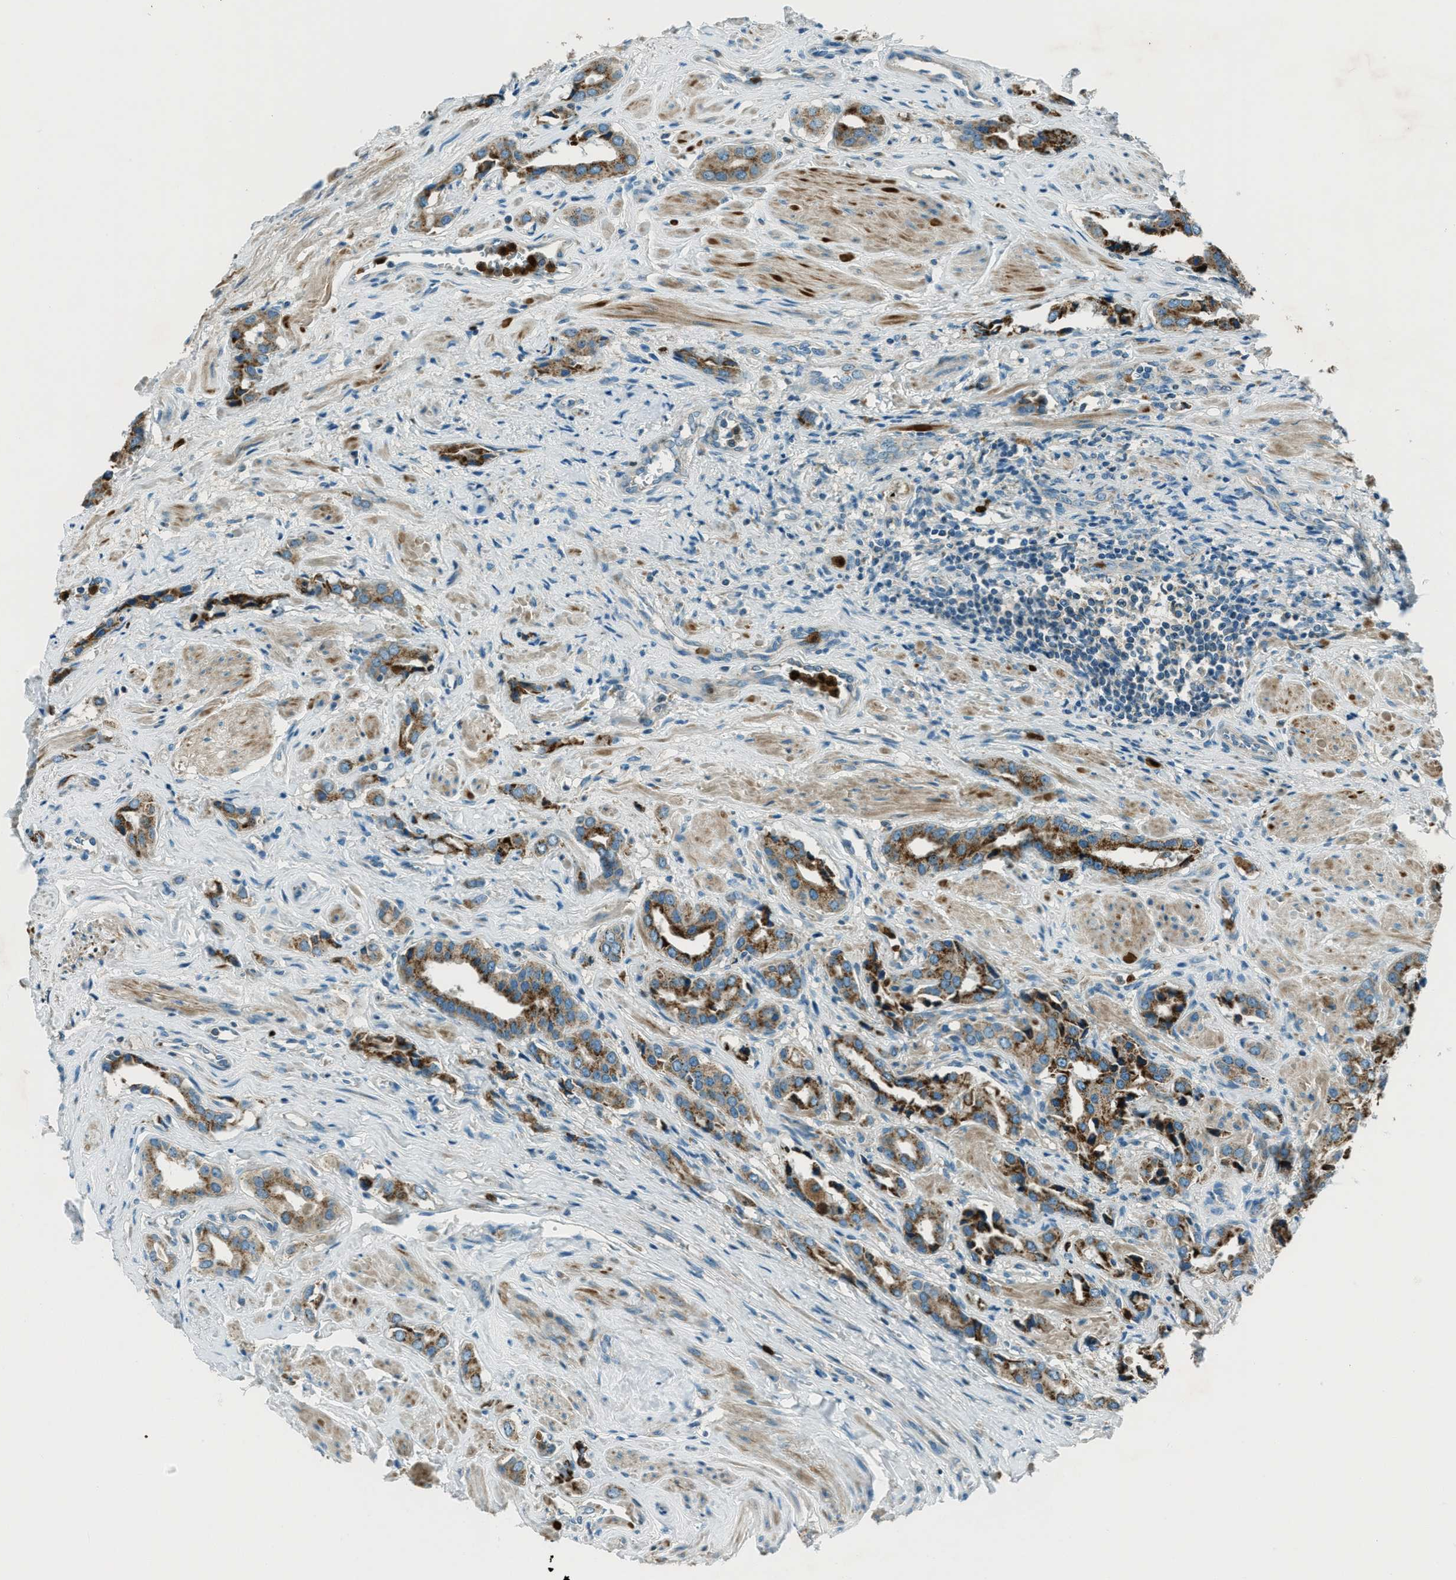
{"staining": {"intensity": "strong", "quantity": ">75%", "location": "cytoplasmic/membranous"}, "tissue": "prostate cancer", "cell_type": "Tumor cells", "image_type": "cancer", "snomed": [{"axis": "morphology", "description": "Adenocarcinoma, High grade"}, {"axis": "topography", "description": "Prostate"}], "caption": "Approximately >75% of tumor cells in human prostate cancer show strong cytoplasmic/membranous protein staining as visualized by brown immunohistochemical staining.", "gene": "FAR1", "patient": {"sex": "male", "age": 52}}